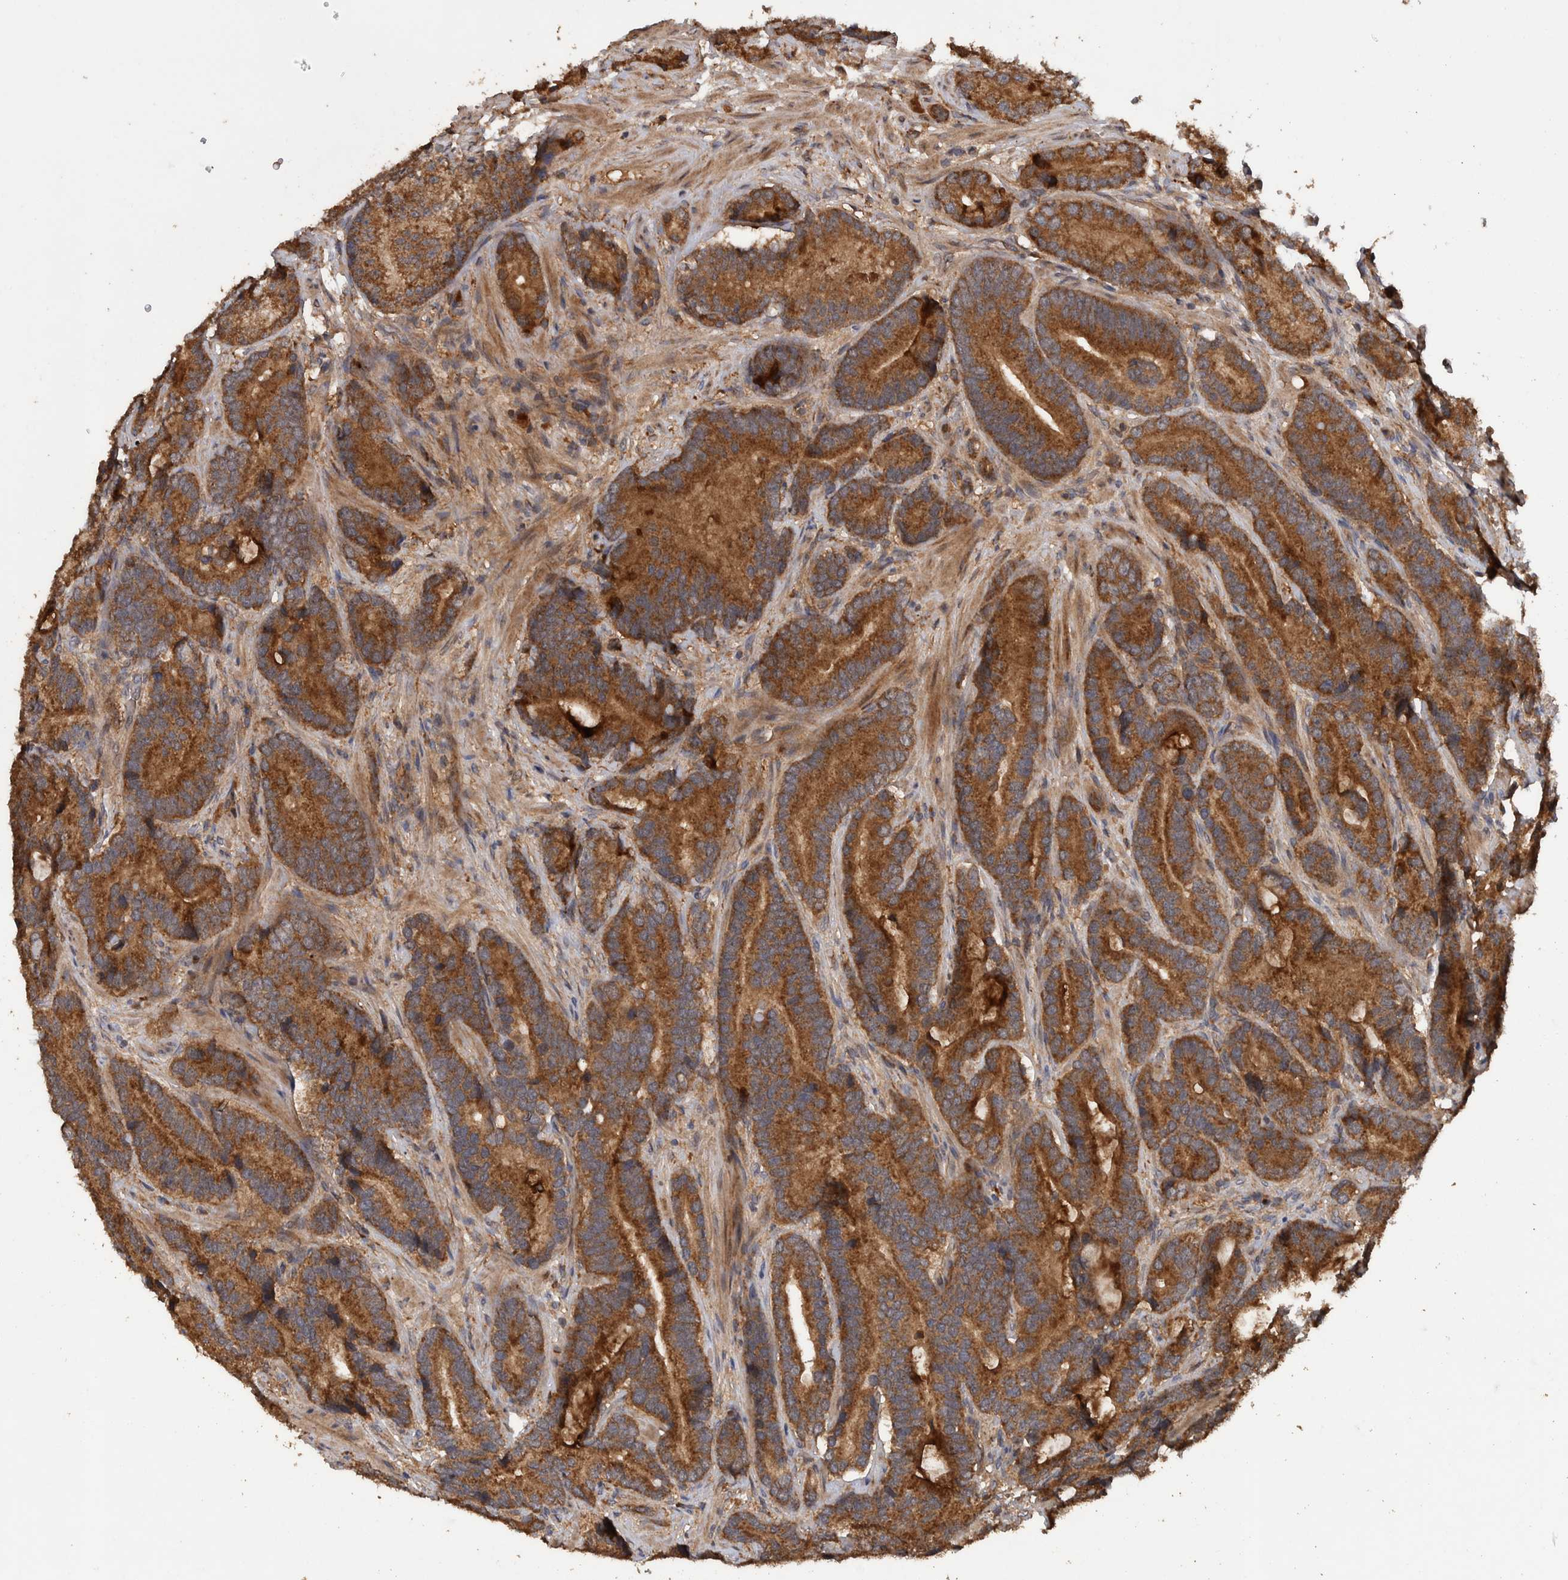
{"staining": {"intensity": "strong", "quantity": ">75%", "location": "cytoplasmic/membranous"}, "tissue": "prostate cancer", "cell_type": "Tumor cells", "image_type": "cancer", "snomed": [{"axis": "morphology", "description": "Adenocarcinoma, High grade"}, {"axis": "topography", "description": "Prostate"}], "caption": "Immunohistochemical staining of prostate cancer exhibits high levels of strong cytoplasmic/membranous staining in about >75% of tumor cells.", "gene": "TRIM16", "patient": {"sex": "male", "age": 55}}